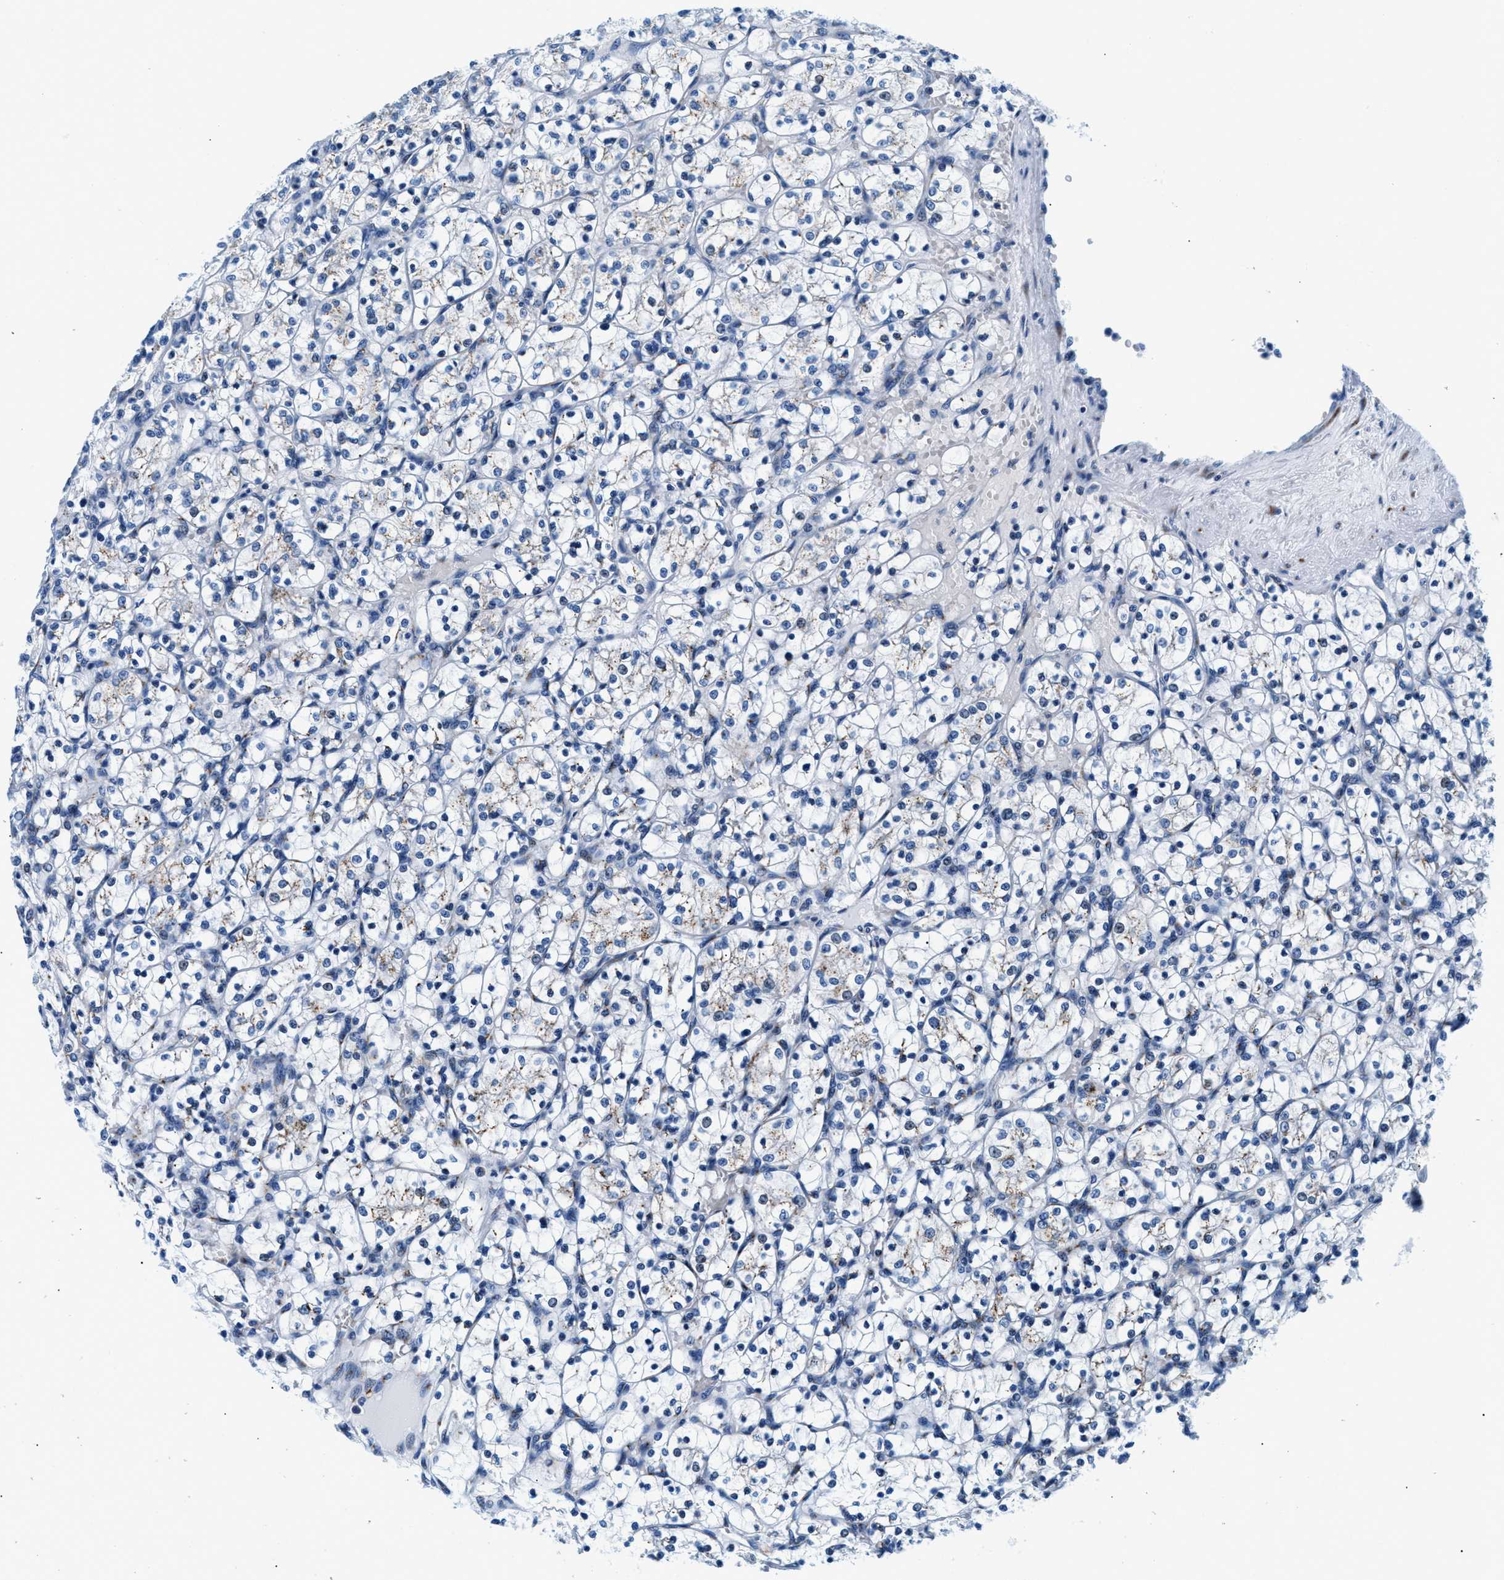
{"staining": {"intensity": "negative", "quantity": "none", "location": "none"}, "tissue": "renal cancer", "cell_type": "Tumor cells", "image_type": "cancer", "snomed": [{"axis": "morphology", "description": "Adenocarcinoma, NOS"}, {"axis": "topography", "description": "Kidney"}], "caption": "This is an immunohistochemistry (IHC) micrograph of renal adenocarcinoma. There is no positivity in tumor cells.", "gene": "VPS53", "patient": {"sex": "female", "age": 69}}